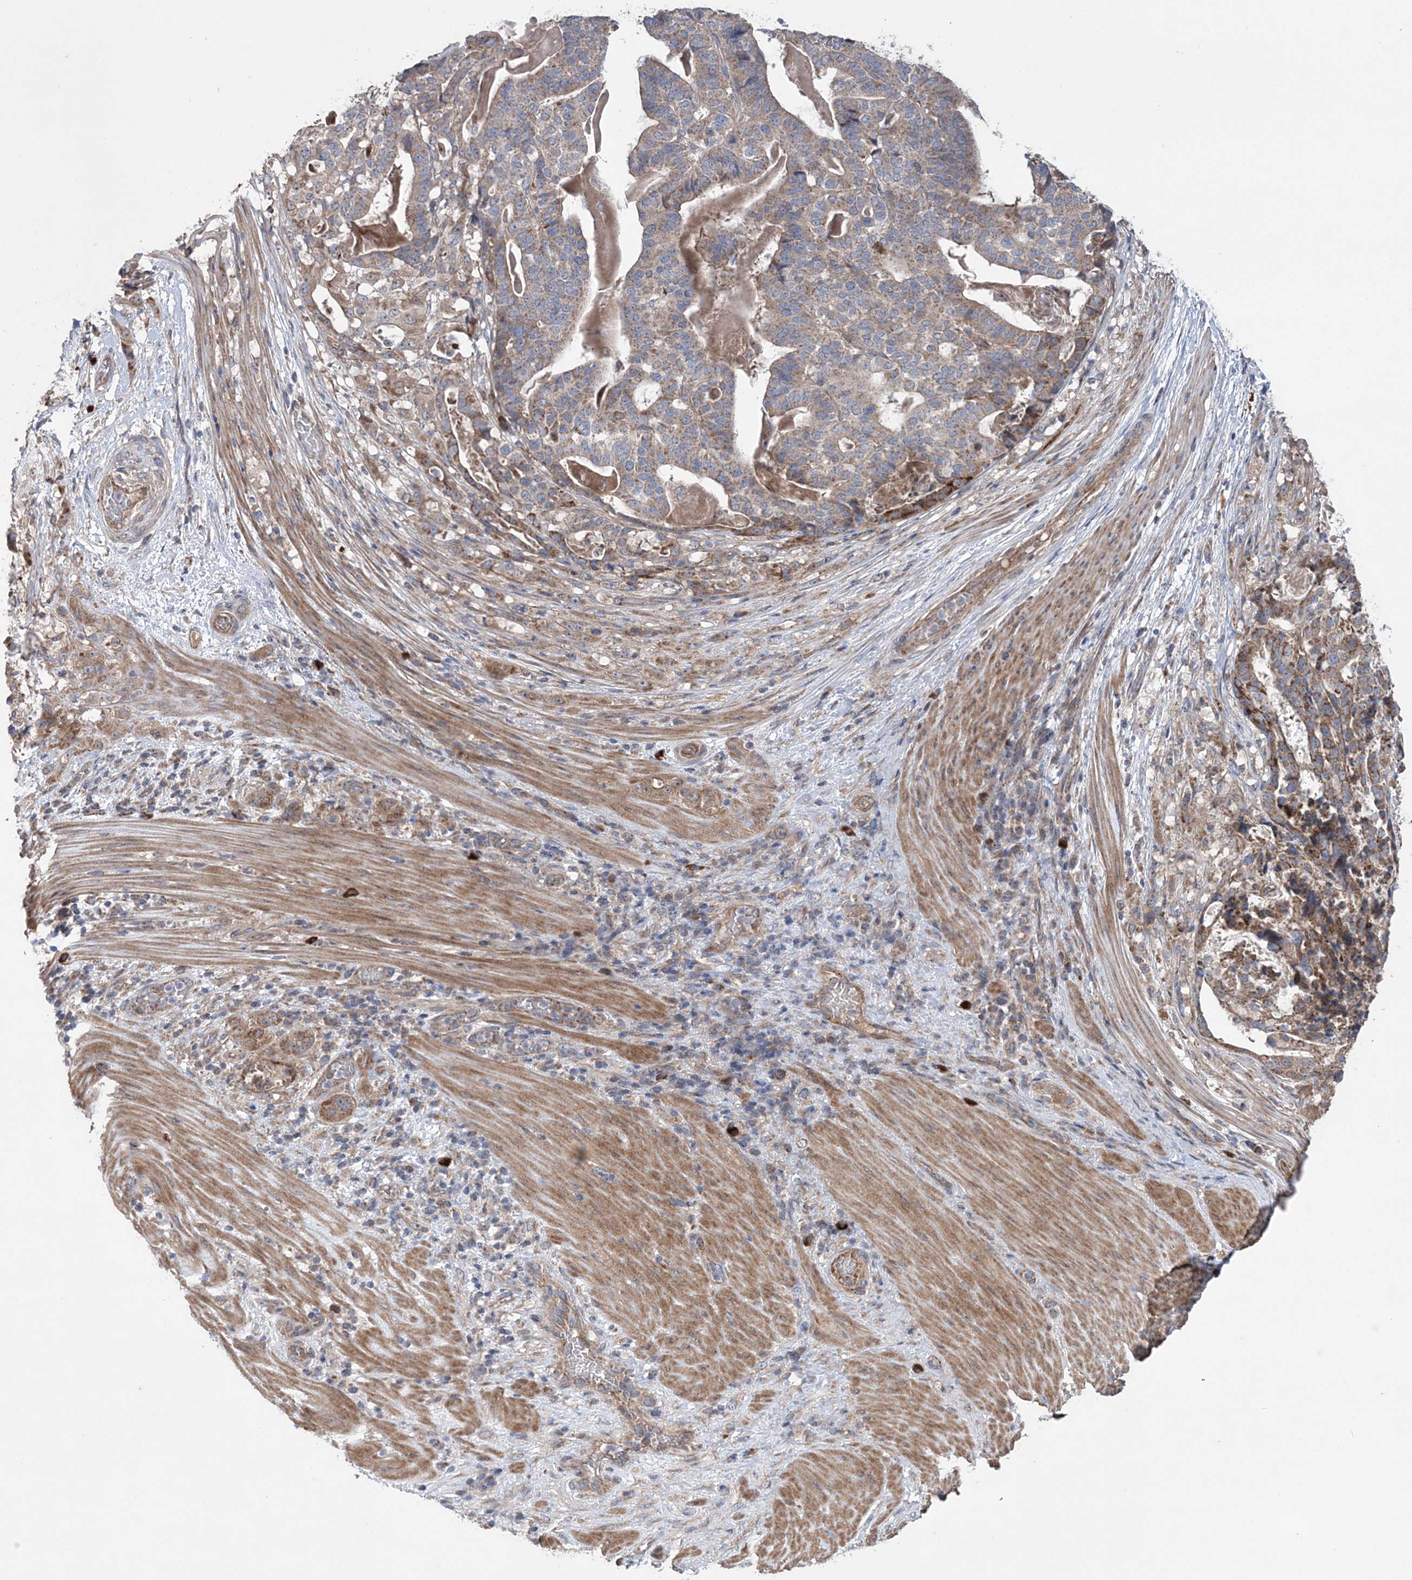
{"staining": {"intensity": "weak", "quantity": ">75%", "location": "cytoplasmic/membranous"}, "tissue": "stomach cancer", "cell_type": "Tumor cells", "image_type": "cancer", "snomed": [{"axis": "morphology", "description": "Adenocarcinoma, NOS"}, {"axis": "topography", "description": "Stomach"}], "caption": "Immunohistochemistry (IHC) photomicrograph of stomach cancer (adenocarcinoma) stained for a protein (brown), which shows low levels of weak cytoplasmic/membranous expression in about >75% of tumor cells.", "gene": "MTRF1L", "patient": {"sex": "male", "age": 48}}